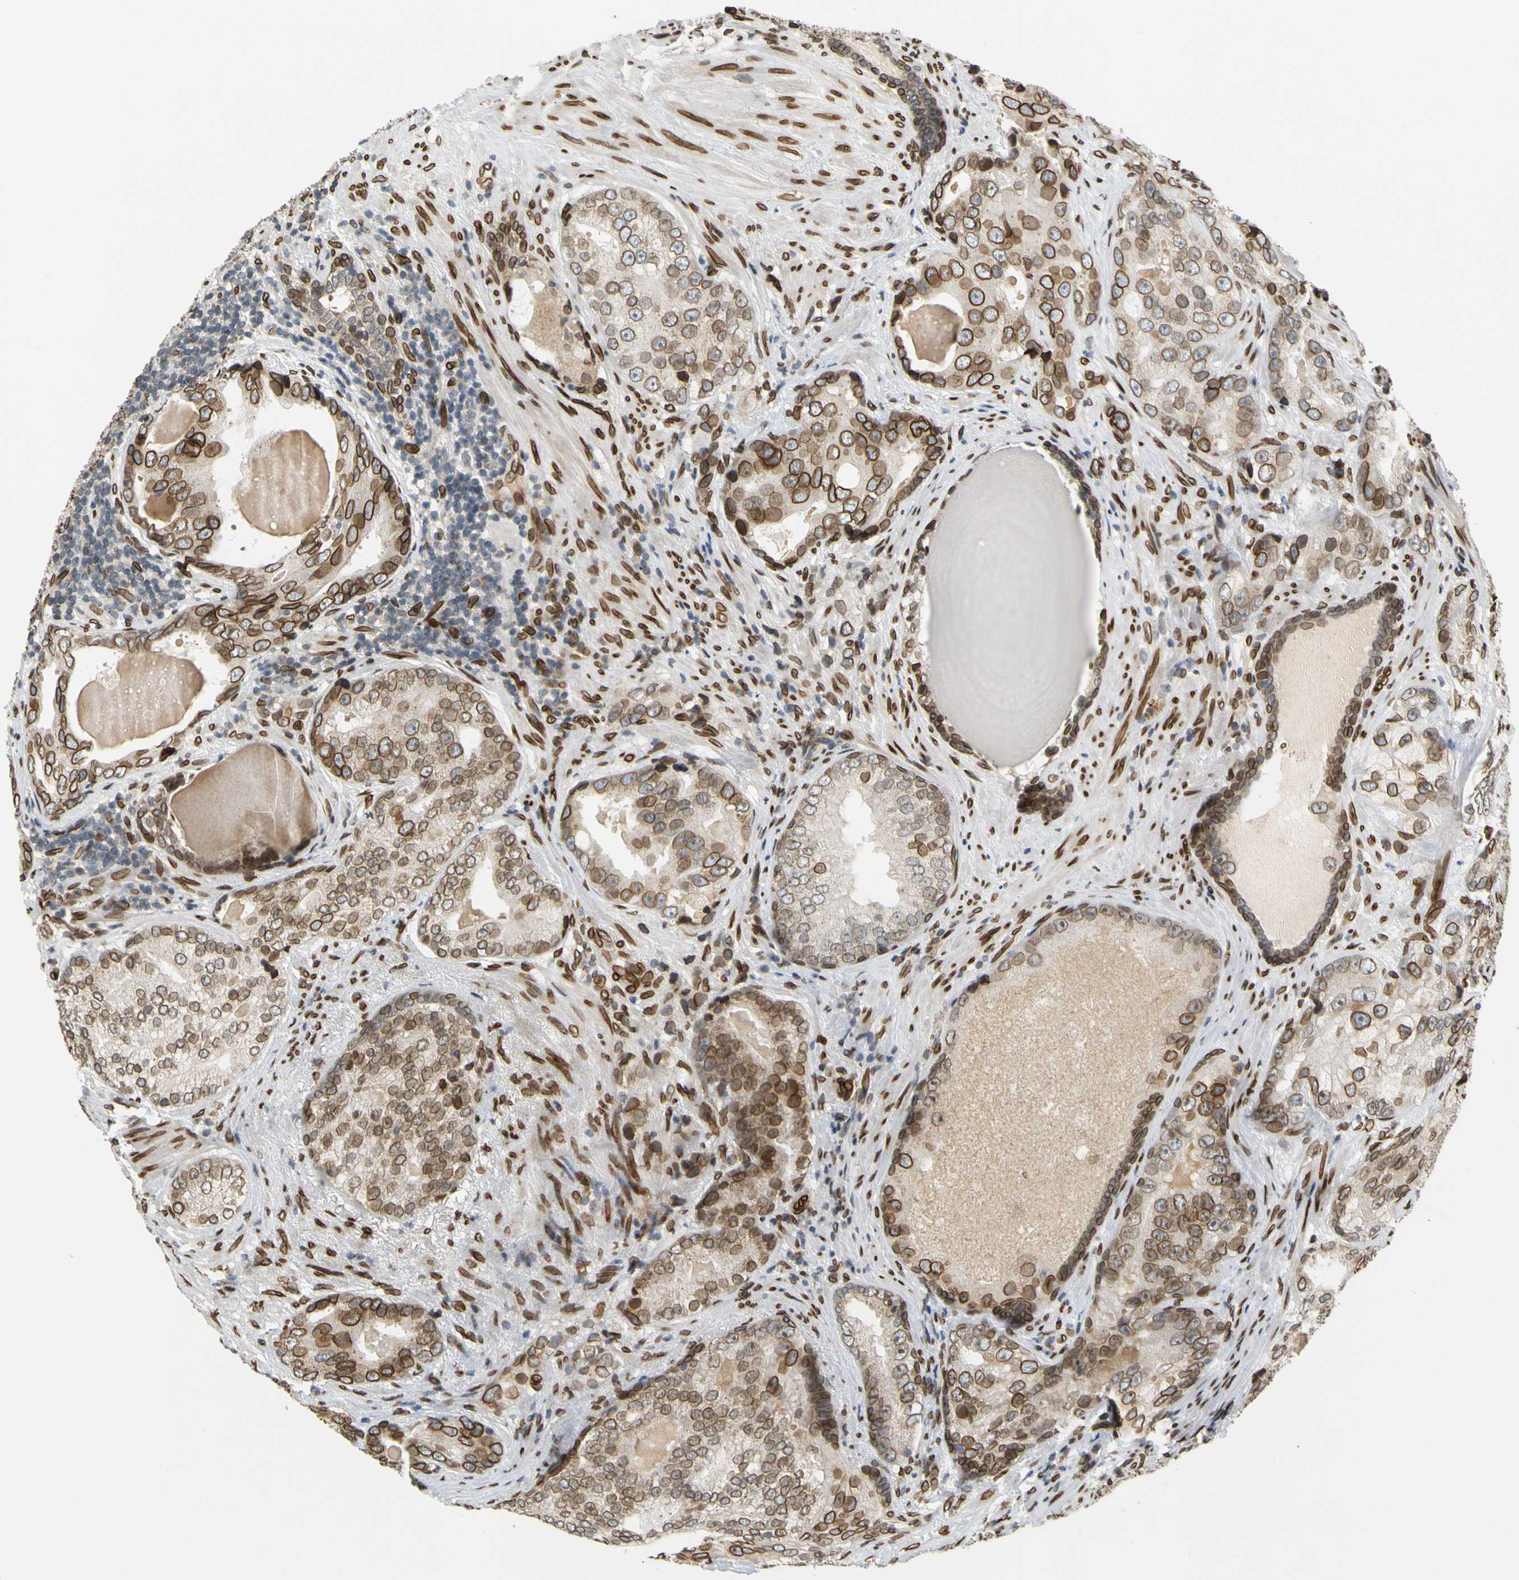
{"staining": {"intensity": "strong", "quantity": ">75%", "location": "cytoplasmic/membranous,nuclear"}, "tissue": "prostate cancer", "cell_type": "Tumor cells", "image_type": "cancer", "snomed": [{"axis": "morphology", "description": "Adenocarcinoma, High grade"}, {"axis": "topography", "description": "Prostate"}], "caption": "Prostate high-grade adenocarcinoma stained with DAB IHC displays high levels of strong cytoplasmic/membranous and nuclear positivity in approximately >75% of tumor cells.", "gene": "SUN1", "patient": {"sex": "male", "age": 66}}